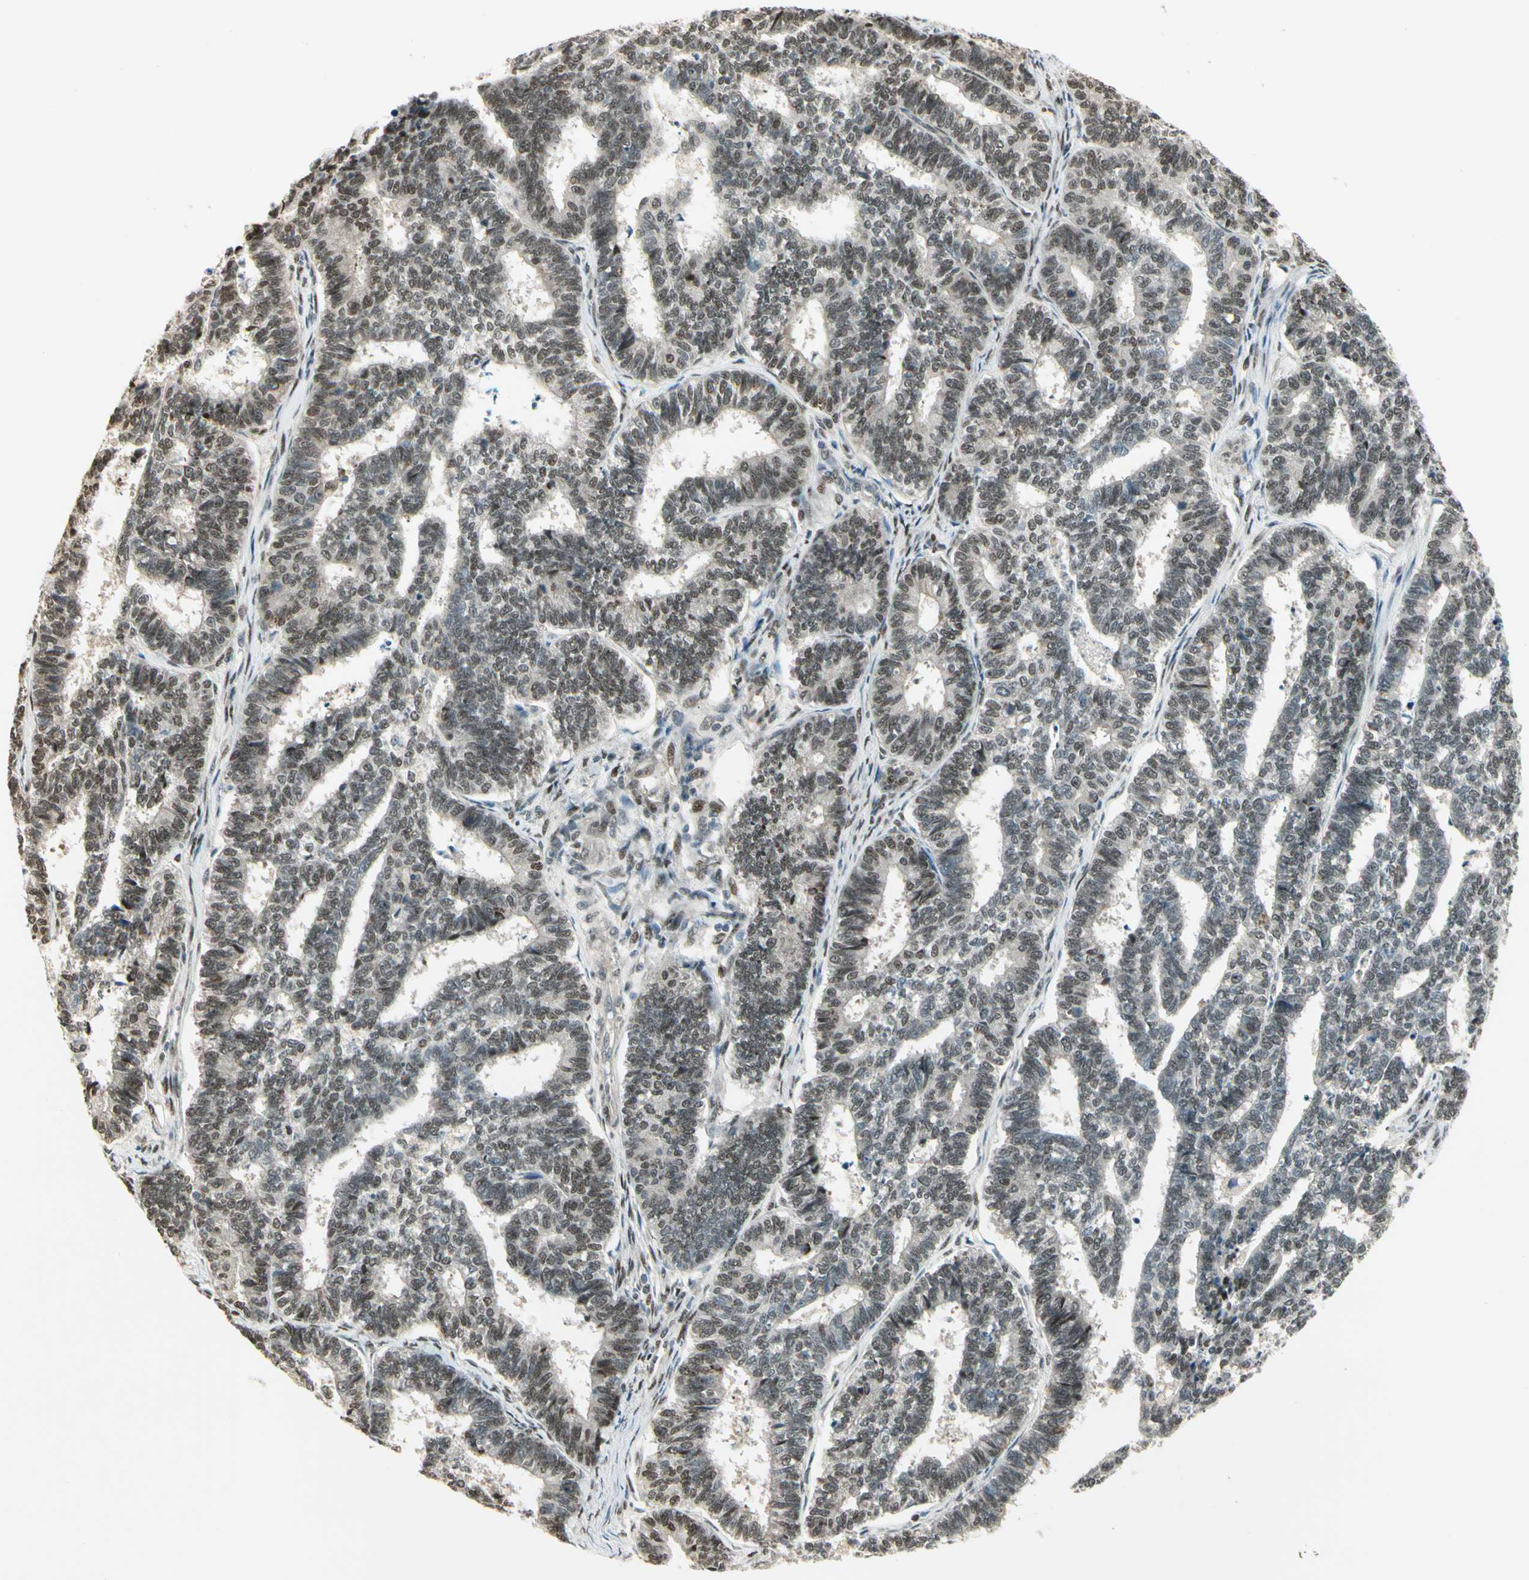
{"staining": {"intensity": "moderate", "quantity": ">75%", "location": "nuclear"}, "tissue": "endometrial cancer", "cell_type": "Tumor cells", "image_type": "cancer", "snomed": [{"axis": "morphology", "description": "Adenocarcinoma, NOS"}, {"axis": "topography", "description": "Endometrium"}], "caption": "Immunohistochemical staining of human endometrial cancer (adenocarcinoma) exhibits medium levels of moderate nuclear protein staining in about >75% of tumor cells.", "gene": "GTF3A", "patient": {"sex": "female", "age": 70}}